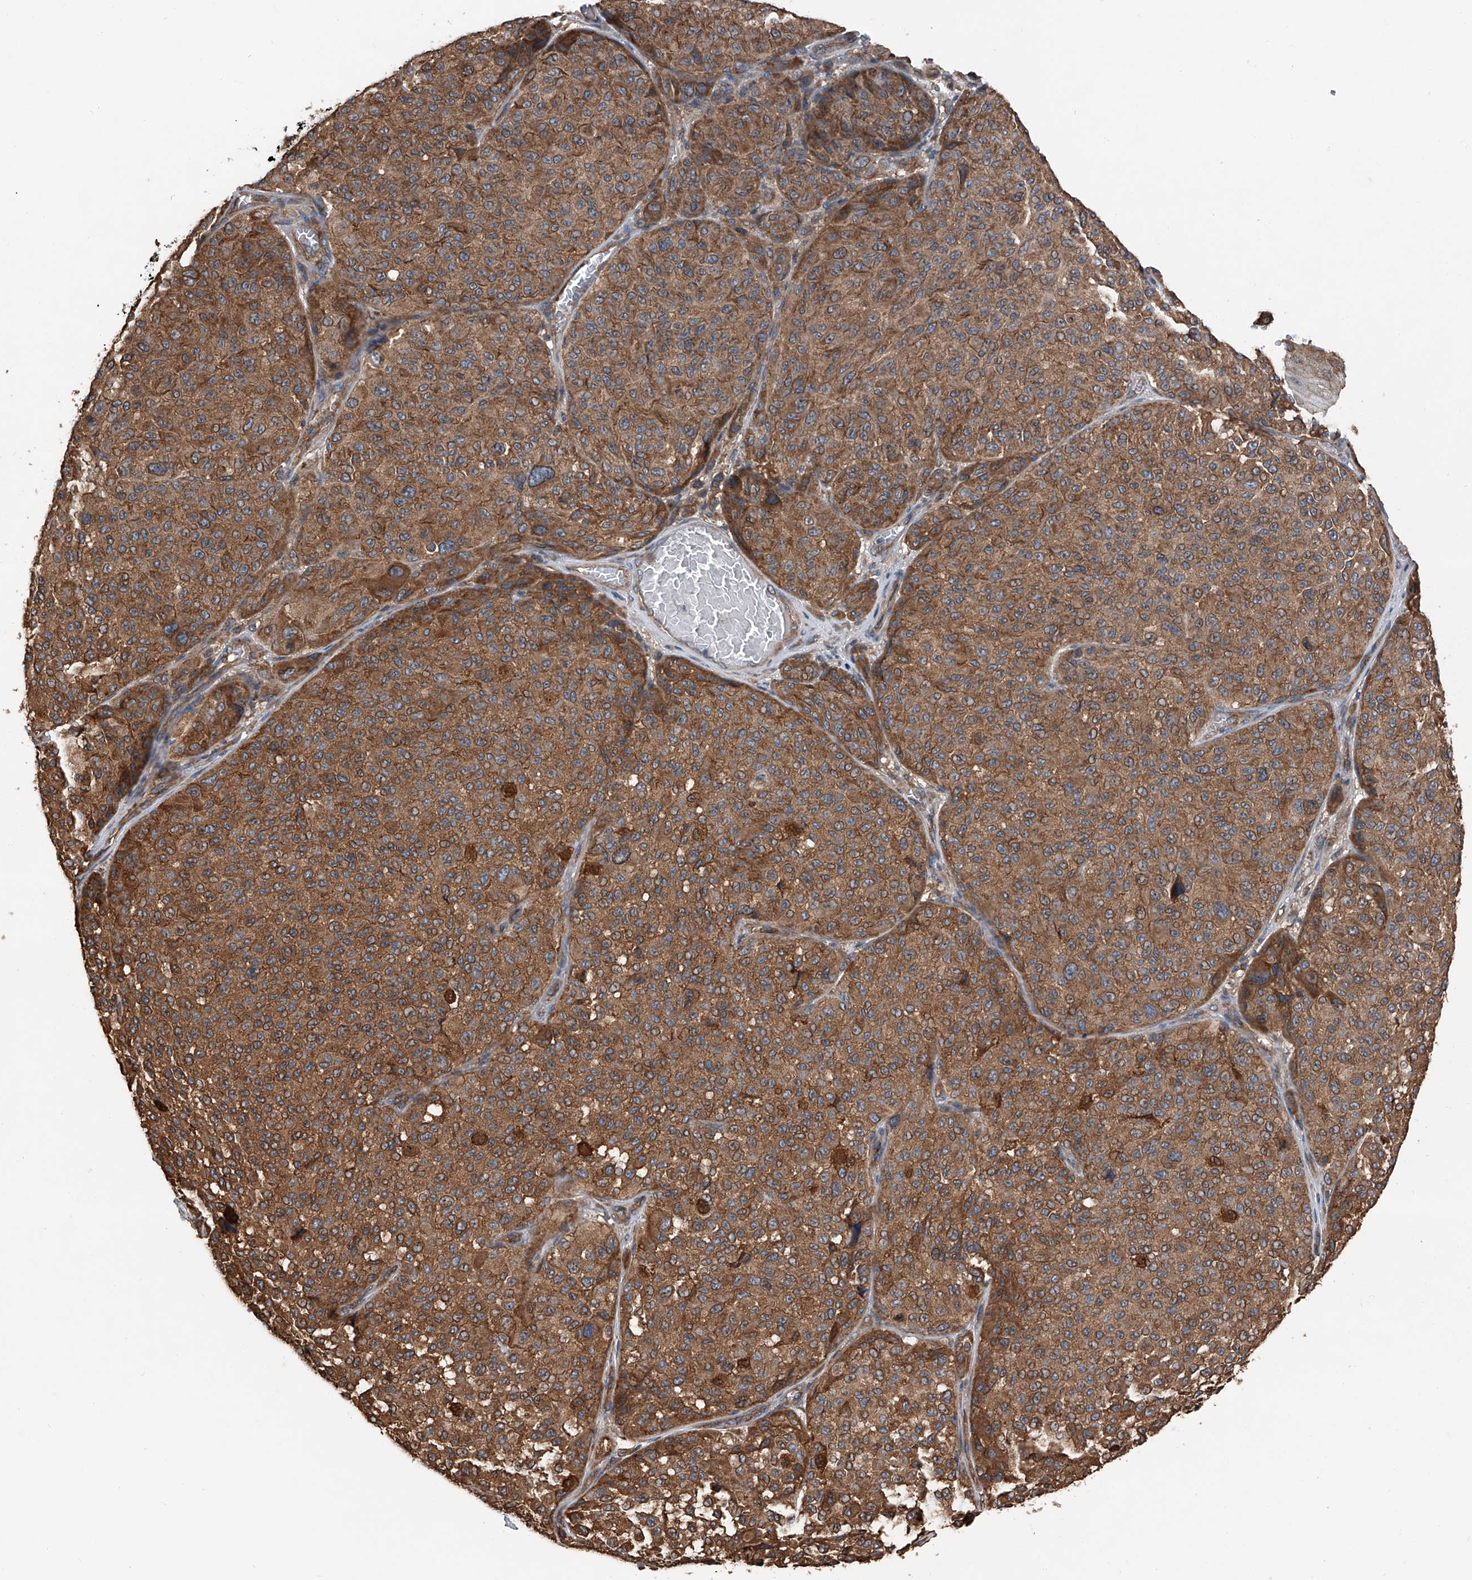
{"staining": {"intensity": "strong", "quantity": ">75%", "location": "cytoplasmic/membranous"}, "tissue": "melanoma", "cell_type": "Tumor cells", "image_type": "cancer", "snomed": [{"axis": "morphology", "description": "Malignant melanoma, NOS"}, {"axis": "topography", "description": "Skin"}], "caption": "Immunohistochemical staining of human malignant melanoma reveals strong cytoplasmic/membranous protein staining in about >75% of tumor cells.", "gene": "KCNJ2", "patient": {"sex": "male", "age": 83}}